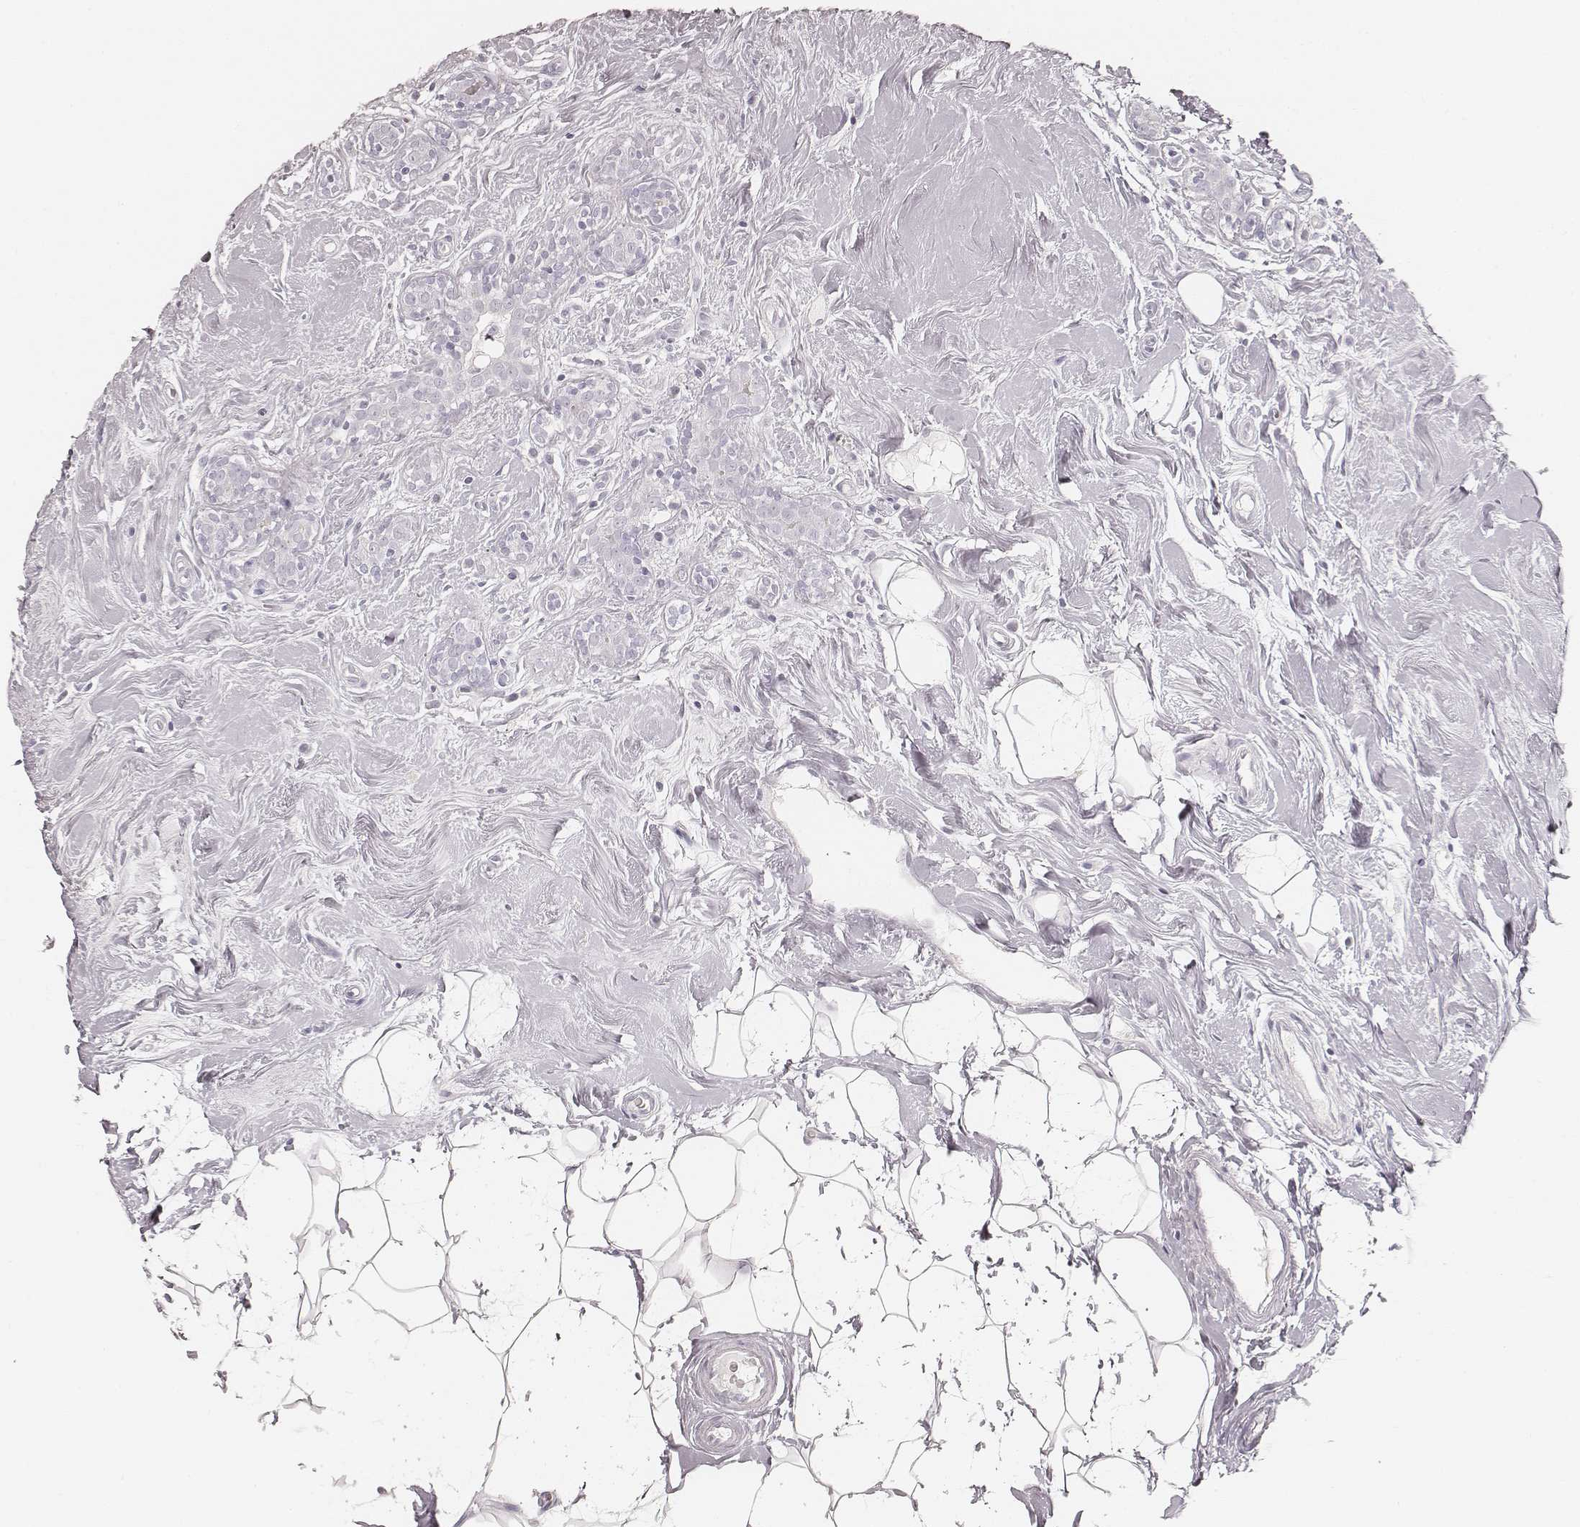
{"staining": {"intensity": "negative", "quantity": "none", "location": "none"}, "tissue": "breast cancer", "cell_type": "Tumor cells", "image_type": "cancer", "snomed": [{"axis": "morphology", "description": "Normal tissue, NOS"}, {"axis": "morphology", "description": "Duct carcinoma"}, {"axis": "topography", "description": "Breast"}], "caption": "Immunohistochemistry histopathology image of neoplastic tissue: invasive ductal carcinoma (breast) stained with DAB (3,3'-diaminobenzidine) reveals no significant protein staining in tumor cells.", "gene": "HNF4G", "patient": {"sex": "female", "age": 43}}